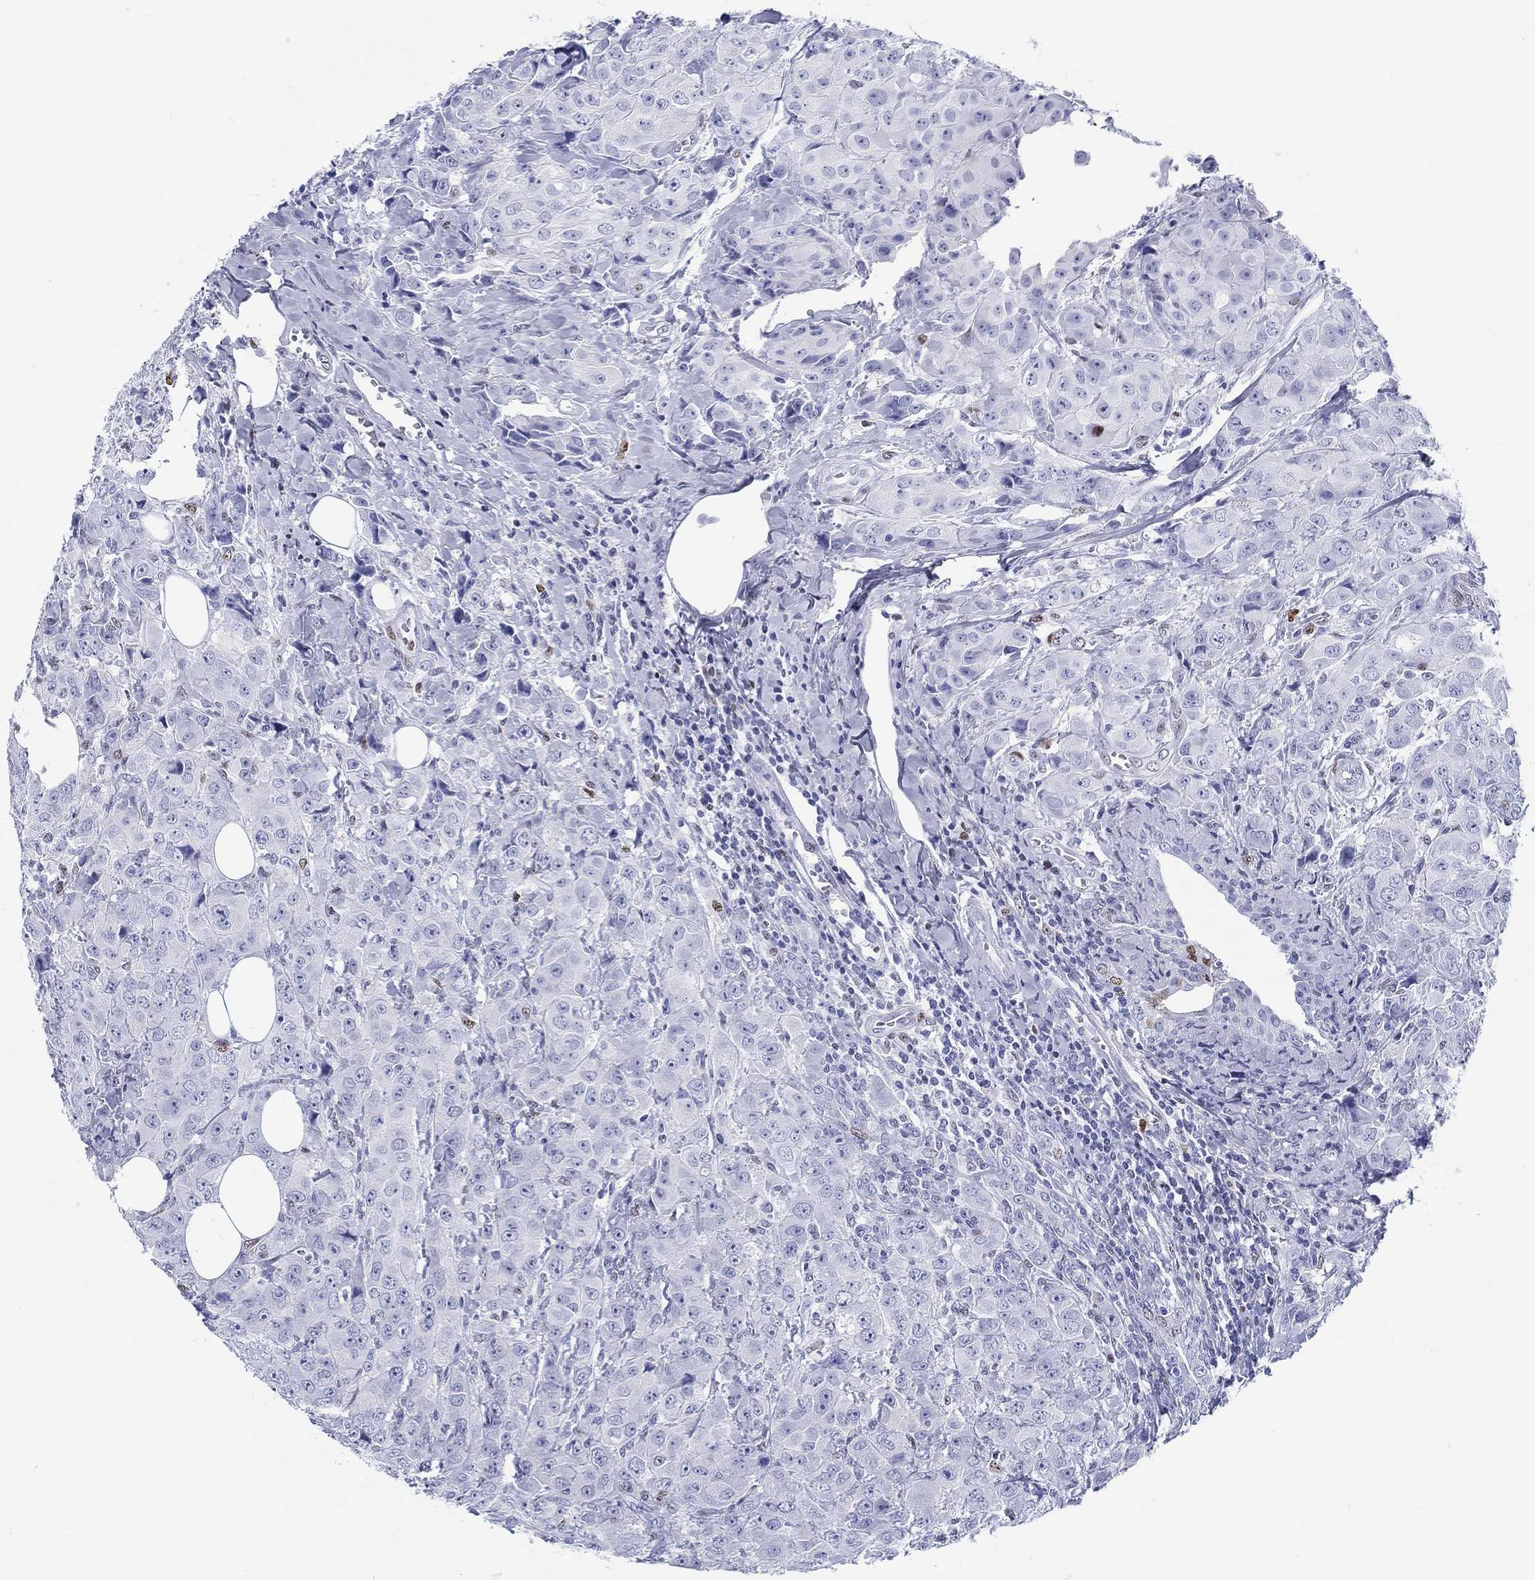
{"staining": {"intensity": "negative", "quantity": "none", "location": "none"}, "tissue": "breast cancer", "cell_type": "Tumor cells", "image_type": "cancer", "snomed": [{"axis": "morphology", "description": "Duct carcinoma"}, {"axis": "topography", "description": "Breast"}], "caption": "IHC histopathology image of human intraductal carcinoma (breast) stained for a protein (brown), which exhibits no expression in tumor cells.", "gene": "H1-1", "patient": {"sex": "female", "age": 43}}